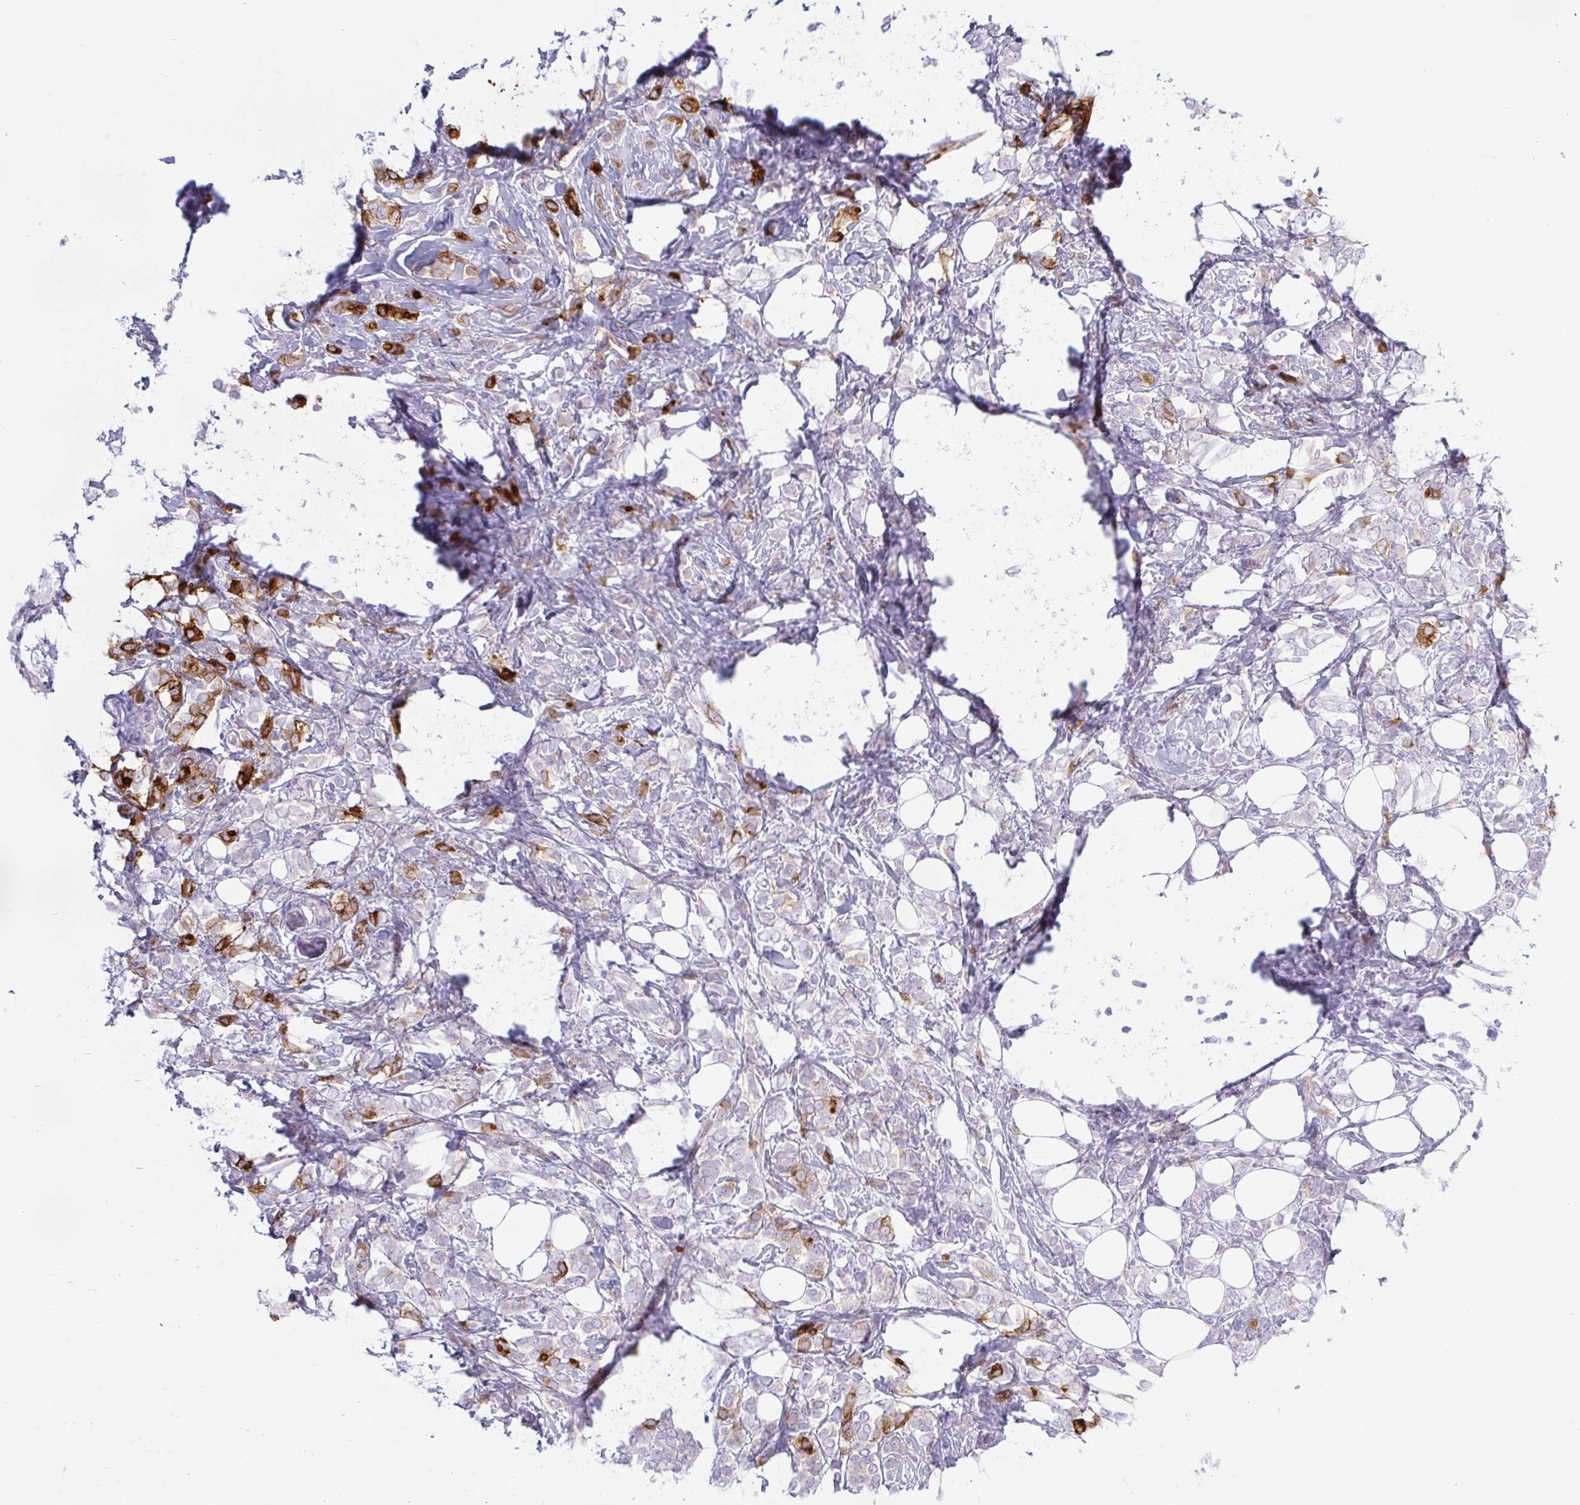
{"staining": {"intensity": "strong", "quantity": "25%-75%", "location": "cytoplasmic/membranous"}, "tissue": "breast cancer", "cell_type": "Tumor cells", "image_type": "cancer", "snomed": [{"axis": "morphology", "description": "Lobular carcinoma"}, {"axis": "topography", "description": "Breast"}], "caption": "Breast cancer tissue reveals strong cytoplasmic/membranous positivity in about 25%-75% of tumor cells Nuclei are stained in blue.", "gene": "BCAS1", "patient": {"sex": "female", "age": 49}}